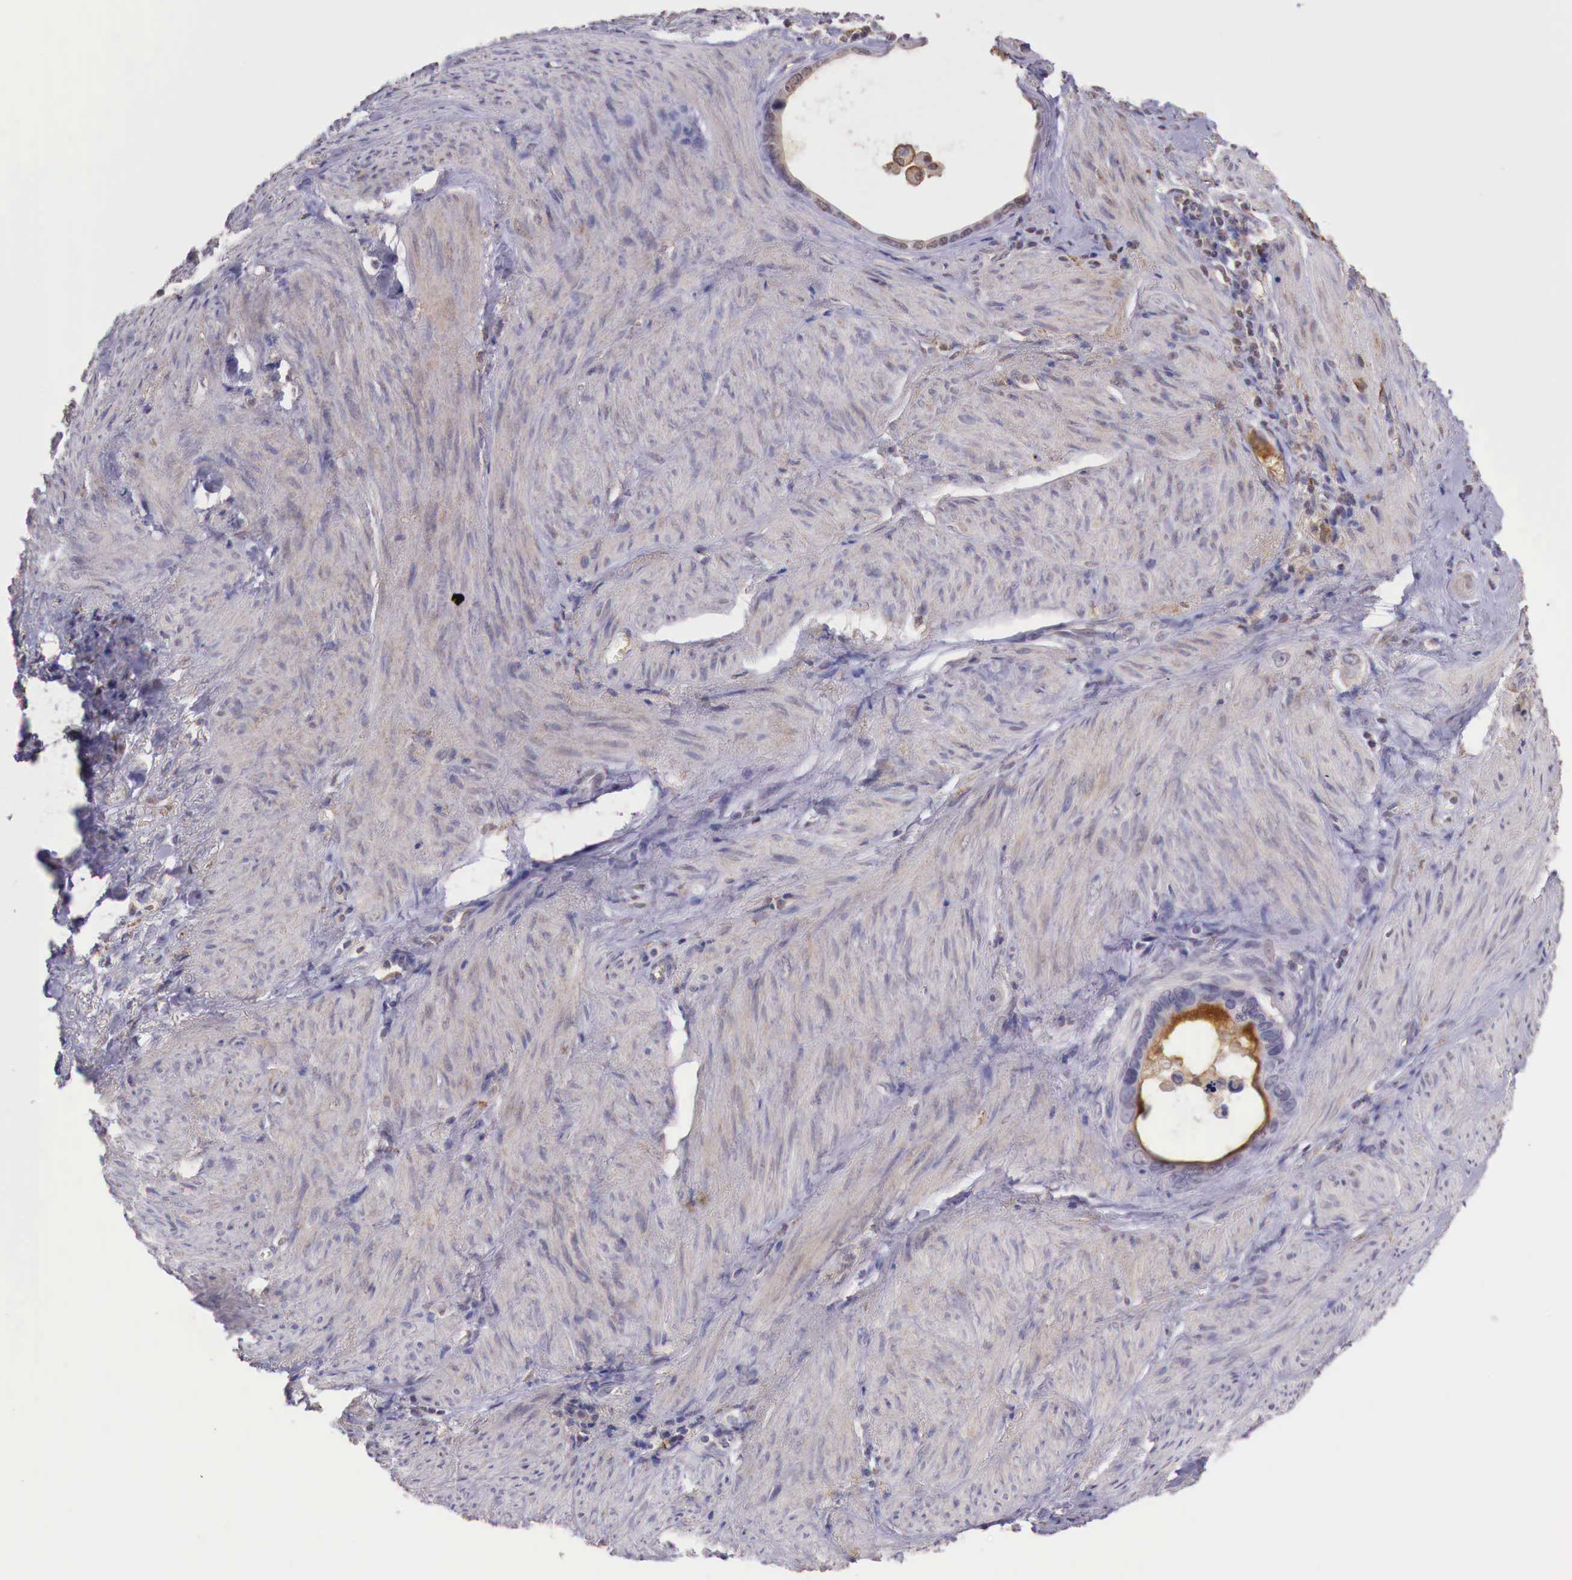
{"staining": {"intensity": "weak", "quantity": "<25%", "location": "cytoplasmic/membranous,nuclear"}, "tissue": "stomach cancer", "cell_type": "Tumor cells", "image_type": "cancer", "snomed": [{"axis": "morphology", "description": "Adenocarcinoma, NOS"}, {"axis": "topography", "description": "Stomach"}], "caption": "There is no significant positivity in tumor cells of stomach cancer (adenocarcinoma).", "gene": "CHRDL1", "patient": {"sex": "male", "age": 78}}